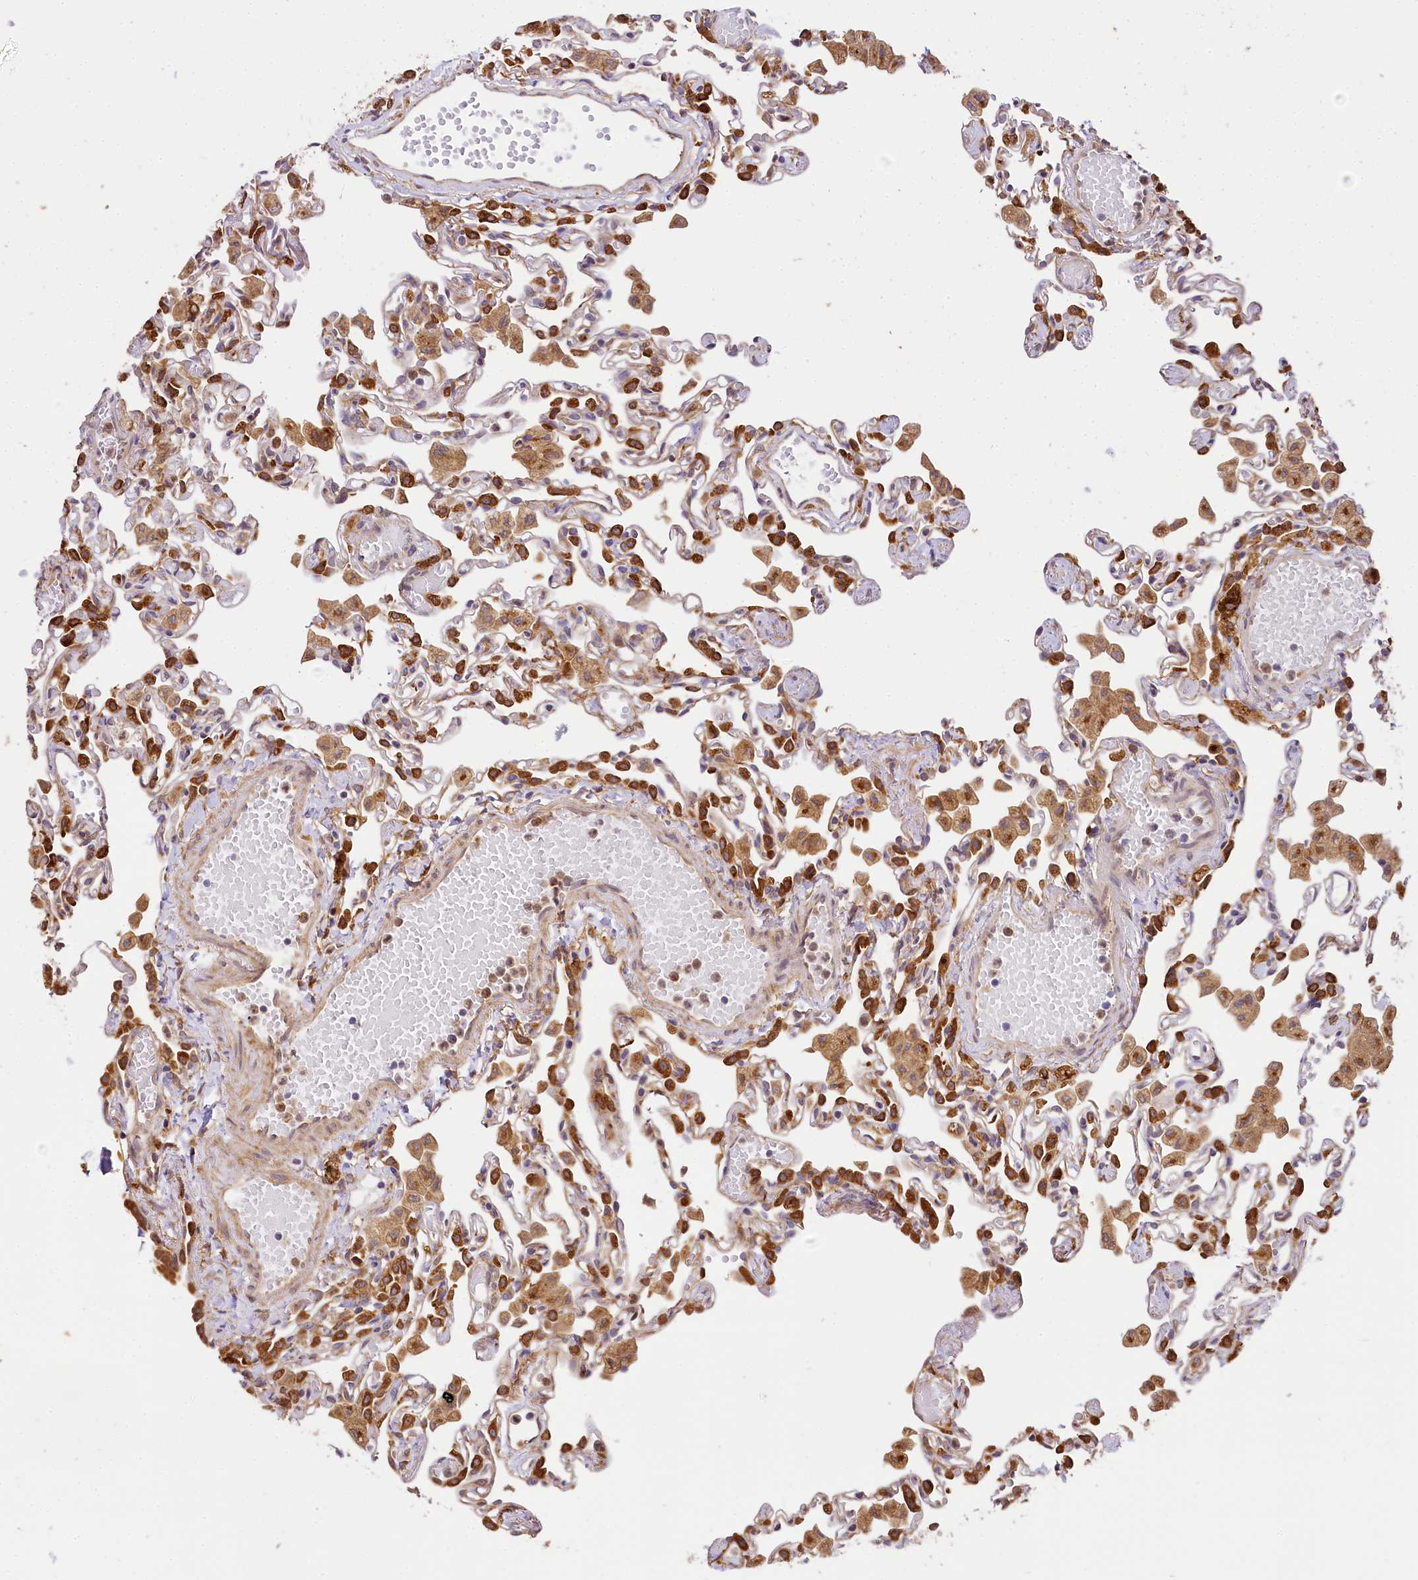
{"staining": {"intensity": "strong", "quantity": "25%-75%", "location": "cytoplasmic/membranous"}, "tissue": "lung", "cell_type": "Alveolar cells", "image_type": "normal", "snomed": [{"axis": "morphology", "description": "Normal tissue, NOS"}, {"axis": "topography", "description": "Bronchus"}, {"axis": "topography", "description": "Lung"}], "caption": "A micrograph of human lung stained for a protein shows strong cytoplasmic/membranous brown staining in alveolar cells. The protein of interest is stained brown, and the nuclei are stained in blue (DAB (3,3'-diaminobenzidine) IHC with brightfield microscopy, high magnification).", "gene": "PPIP5K2", "patient": {"sex": "female", "age": 49}}